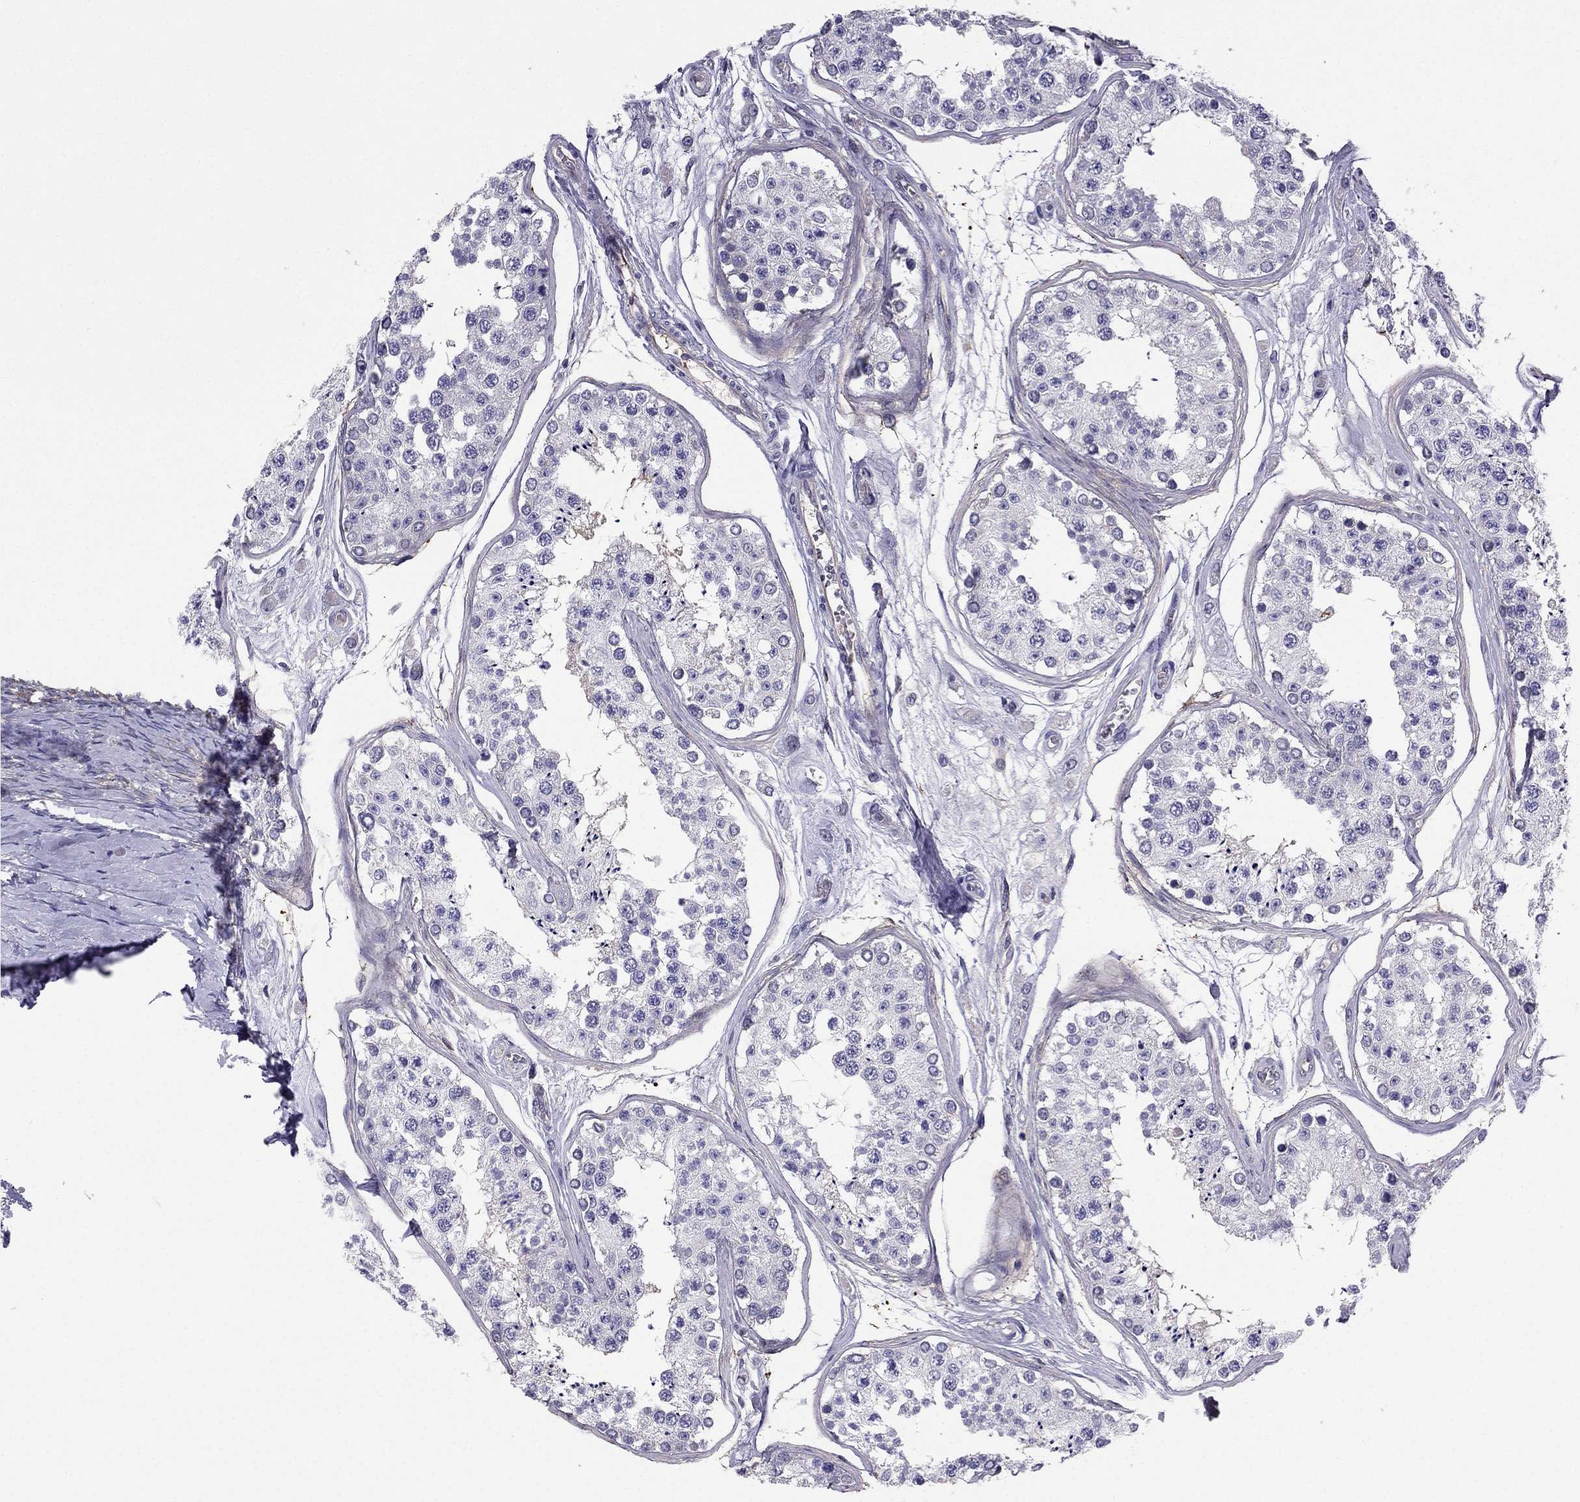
{"staining": {"intensity": "negative", "quantity": "none", "location": "none"}, "tissue": "testis", "cell_type": "Cells in seminiferous ducts", "image_type": "normal", "snomed": [{"axis": "morphology", "description": "Normal tissue, NOS"}, {"axis": "topography", "description": "Testis"}], "caption": "This is an immunohistochemistry (IHC) histopathology image of unremarkable human testis. There is no expression in cells in seminiferous ducts.", "gene": "SYT5", "patient": {"sex": "male", "age": 25}}